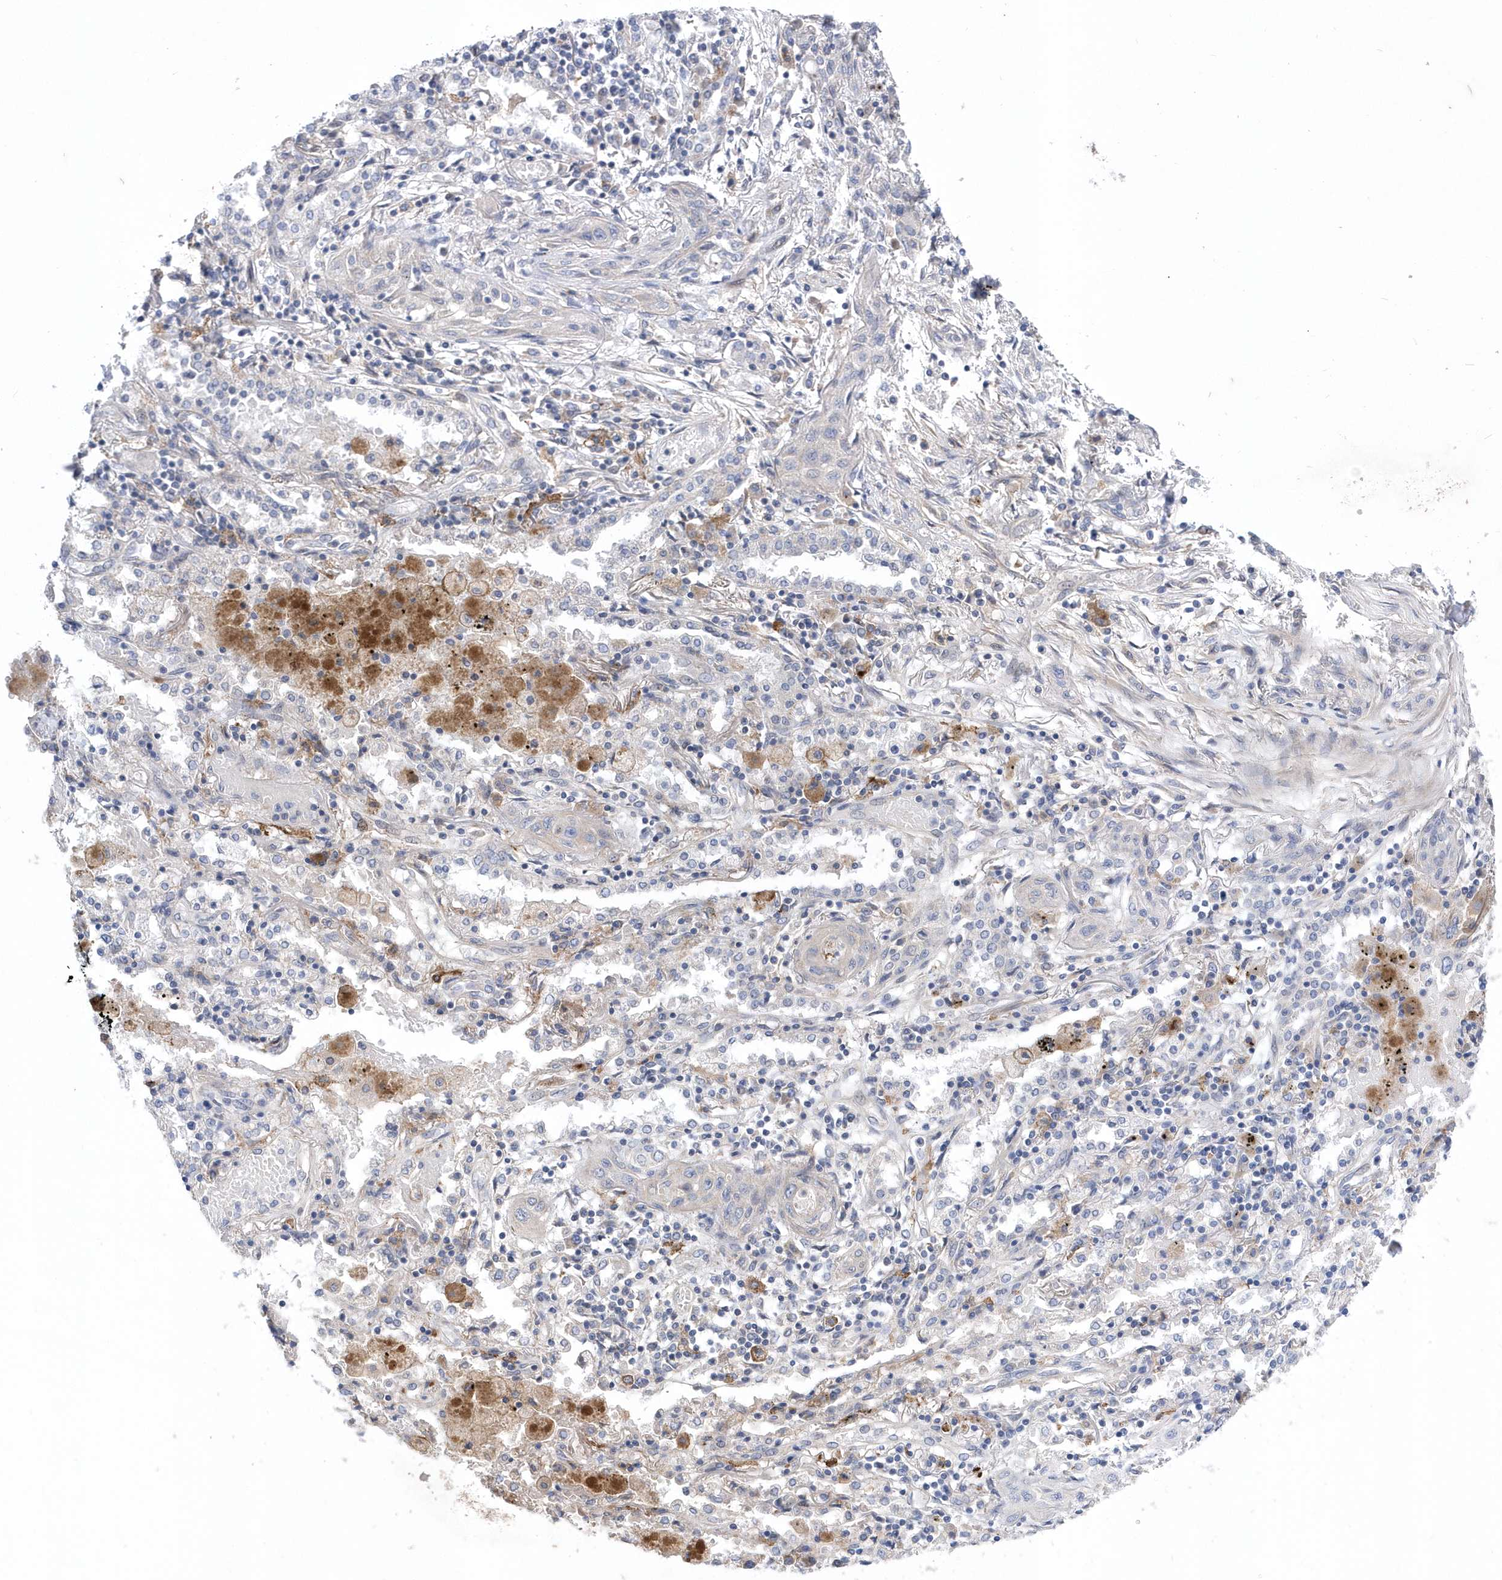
{"staining": {"intensity": "negative", "quantity": "none", "location": "none"}, "tissue": "lung cancer", "cell_type": "Tumor cells", "image_type": "cancer", "snomed": [{"axis": "morphology", "description": "Squamous cell carcinoma, NOS"}, {"axis": "topography", "description": "Lung"}], "caption": "This is an IHC micrograph of human lung cancer (squamous cell carcinoma). There is no staining in tumor cells.", "gene": "LONRF2", "patient": {"sex": "female", "age": 47}}